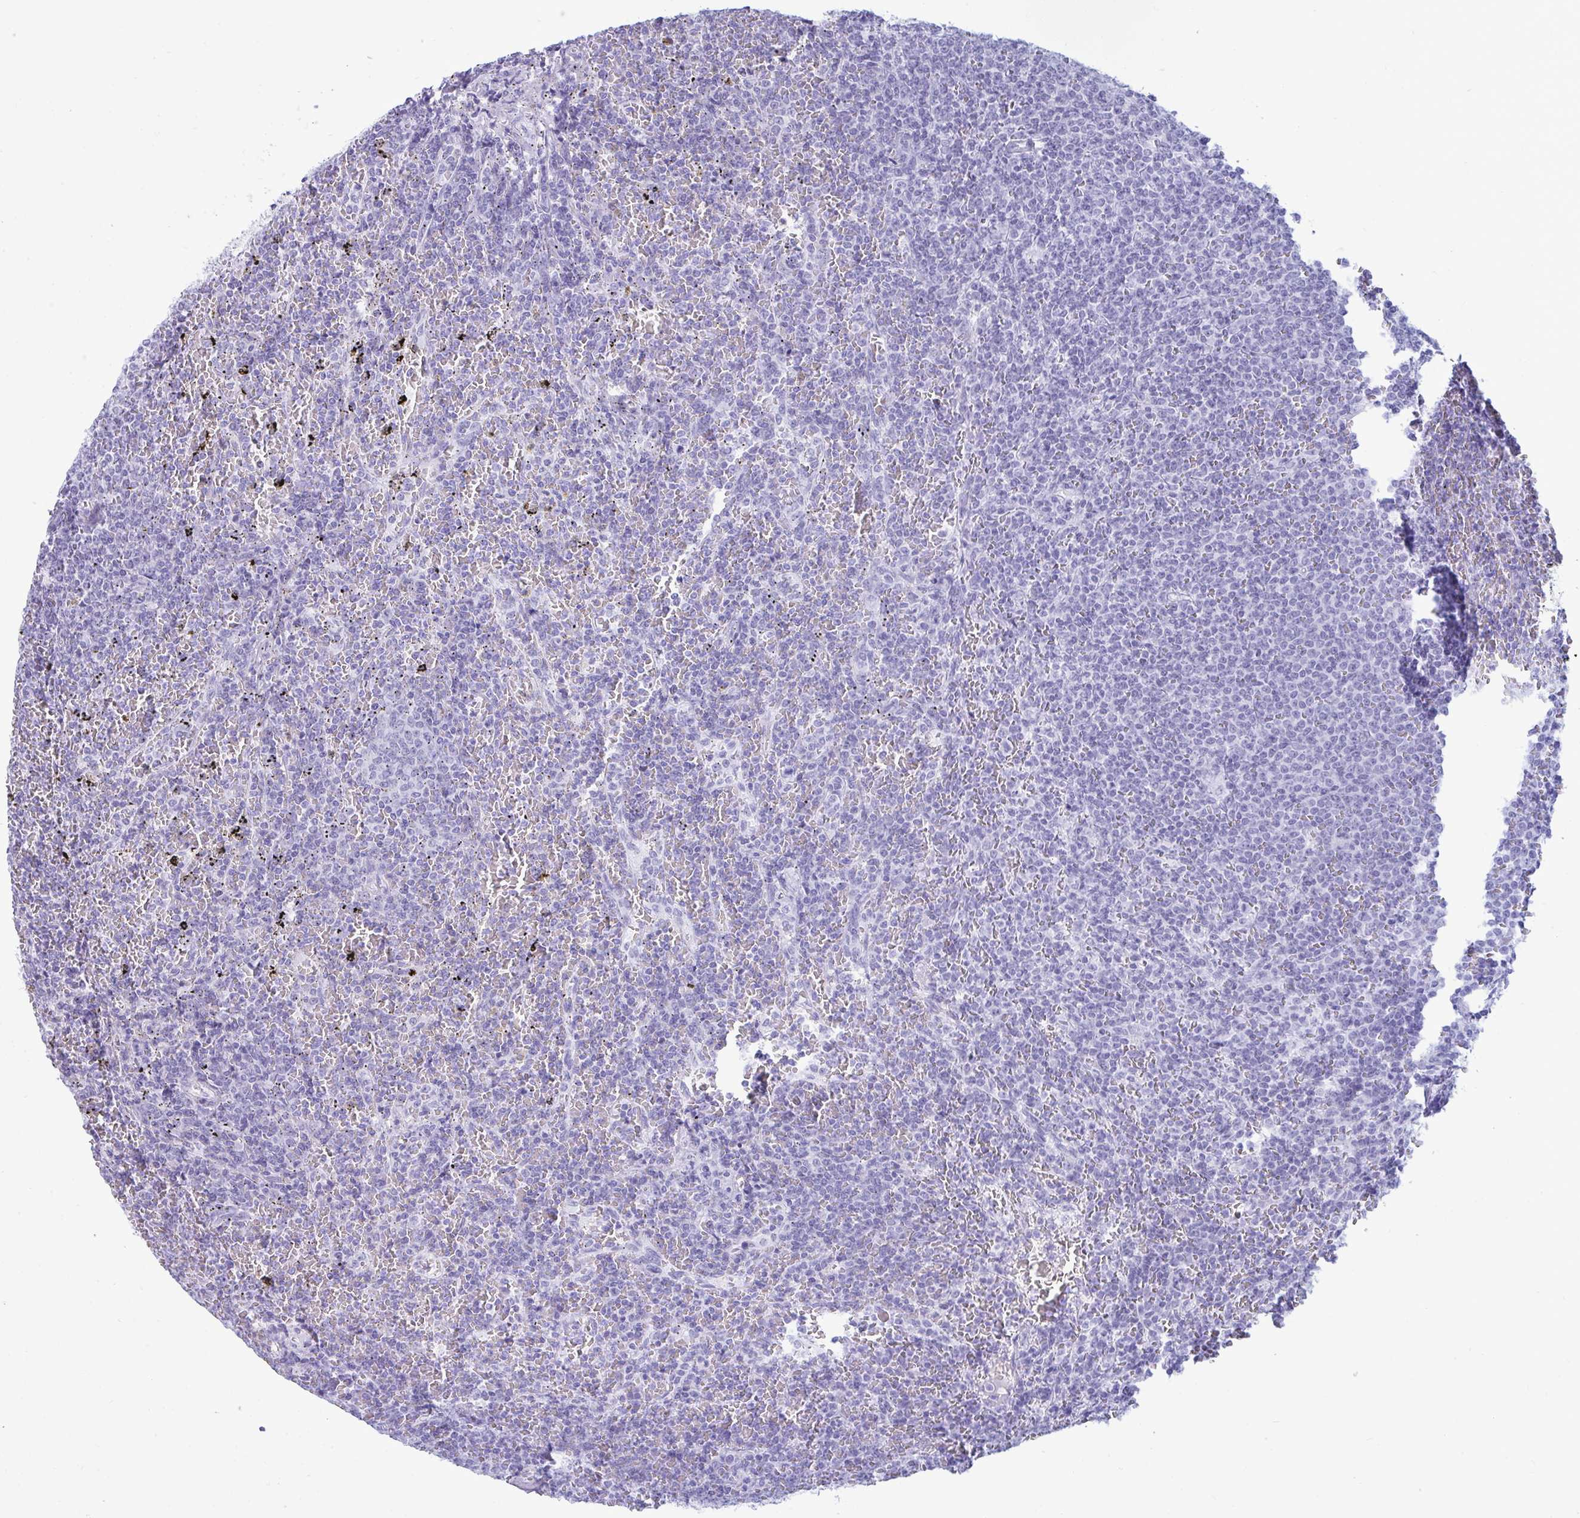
{"staining": {"intensity": "negative", "quantity": "none", "location": "none"}, "tissue": "lymphoma", "cell_type": "Tumor cells", "image_type": "cancer", "snomed": [{"axis": "morphology", "description": "Malignant lymphoma, non-Hodgkin's type, Low grade"}, {"axis": "topography", "description": "Spleen"}], "caption": "A photomicrograph of lymphoma stained for a protein shows no brown staining in tumor cells. (DAB (3,3'-diaminobenzidine) immunohistochemistry (IHC) visualized using brightfield microscopy, high magnification).", "gene": "ANKRD60", "patient": {"sex": "female", "age": 77}}